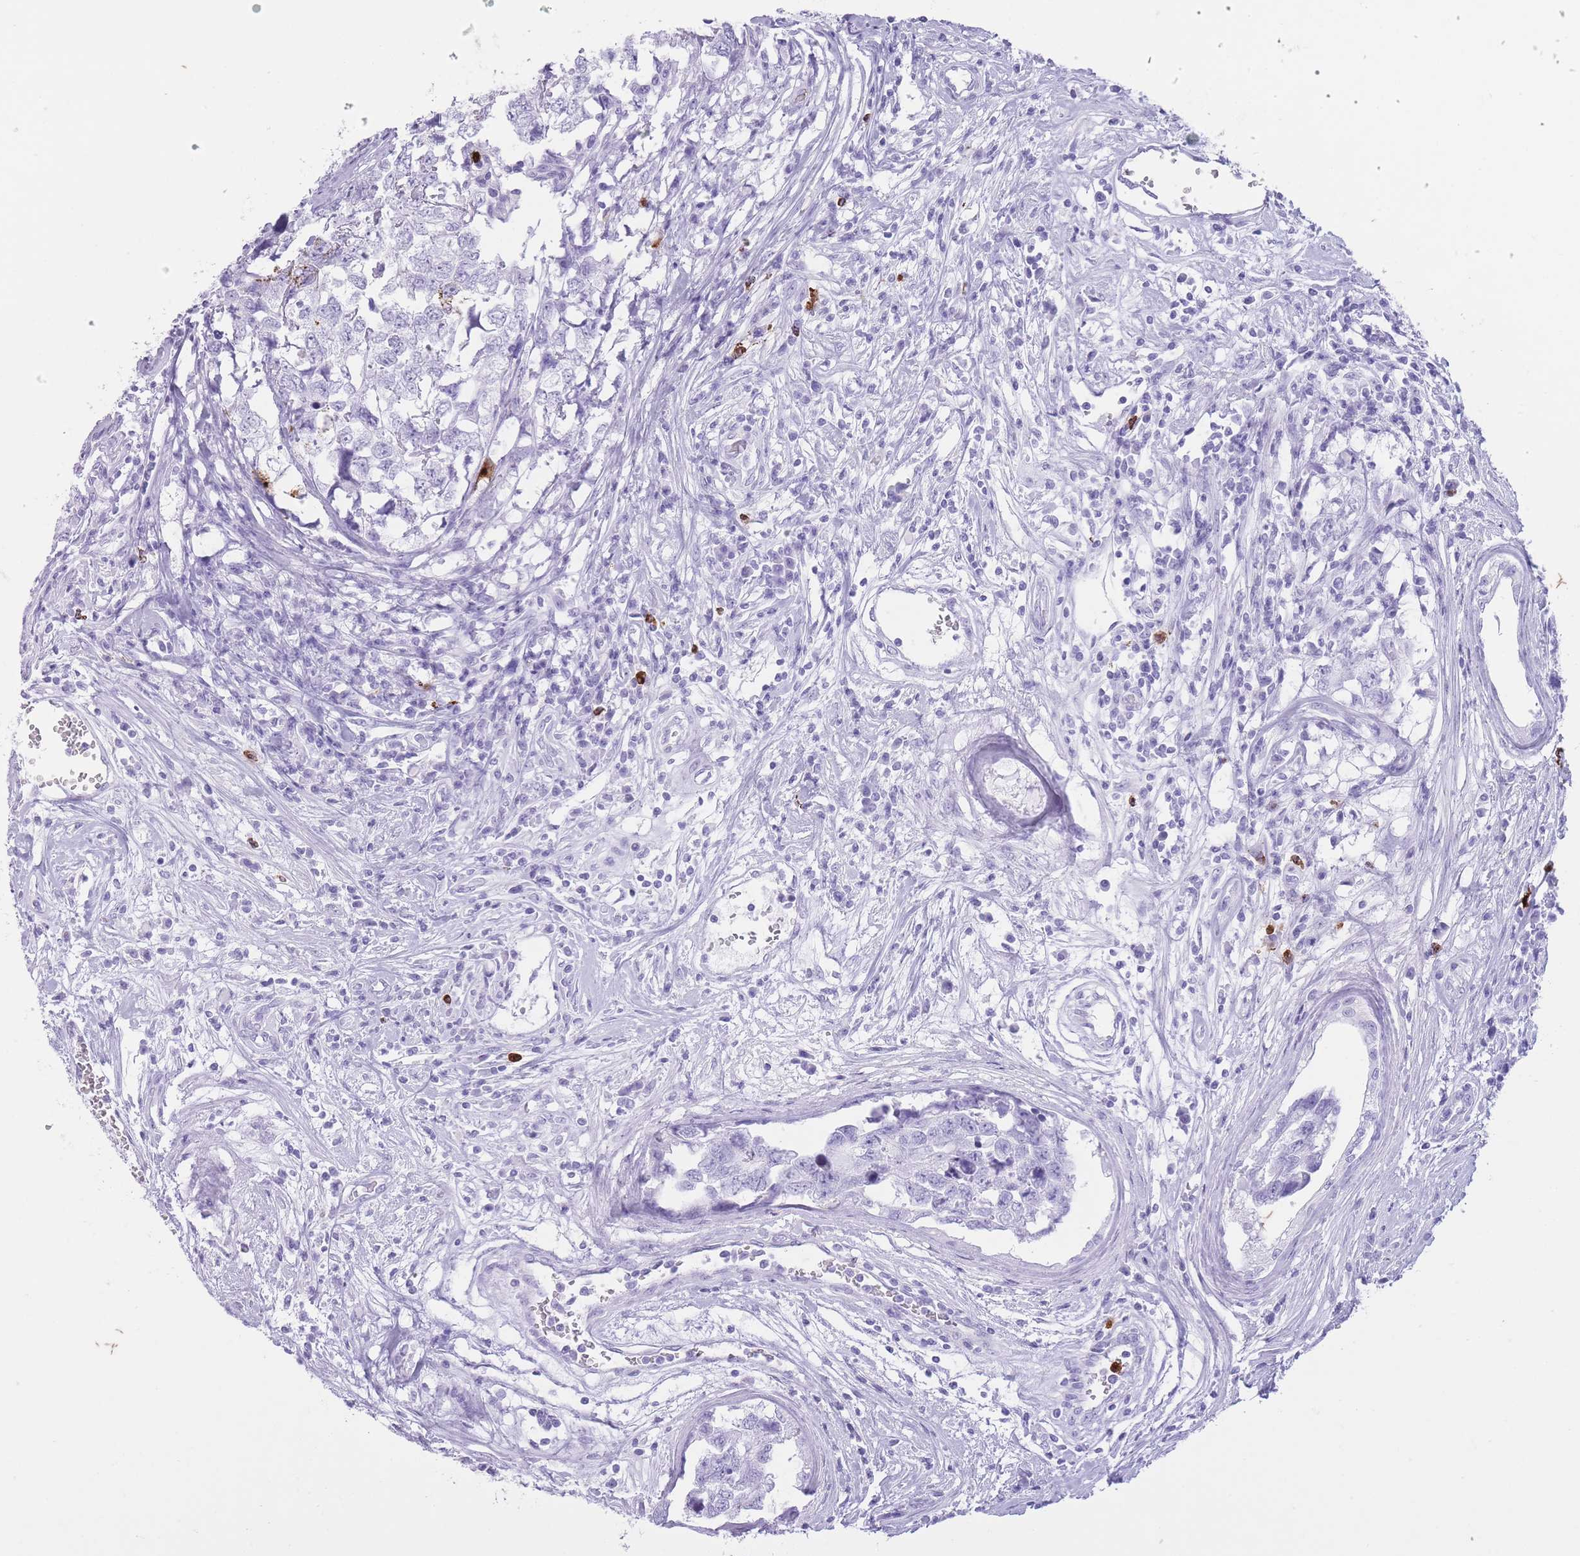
{"staining": {"intensity": "negative", "quantity": "none", "location": "none"}, "tissue": "testis cancer", "cell_type": "Tumor cells", "image_type": "cancer", "snomed": [{"axis": "morphology", "description": "Carcinoma, Embryonal, NOS"}, {"axis": "topography", "description": "Testis"}], "caption": "This is an immunohistochemistry (IHC) histopathology image of human testis cancer (embryonal carcinoma). There is no expression in tumor cells.", "gene": "OR4F21", "patient": {"sex": "male", "age": 22}}